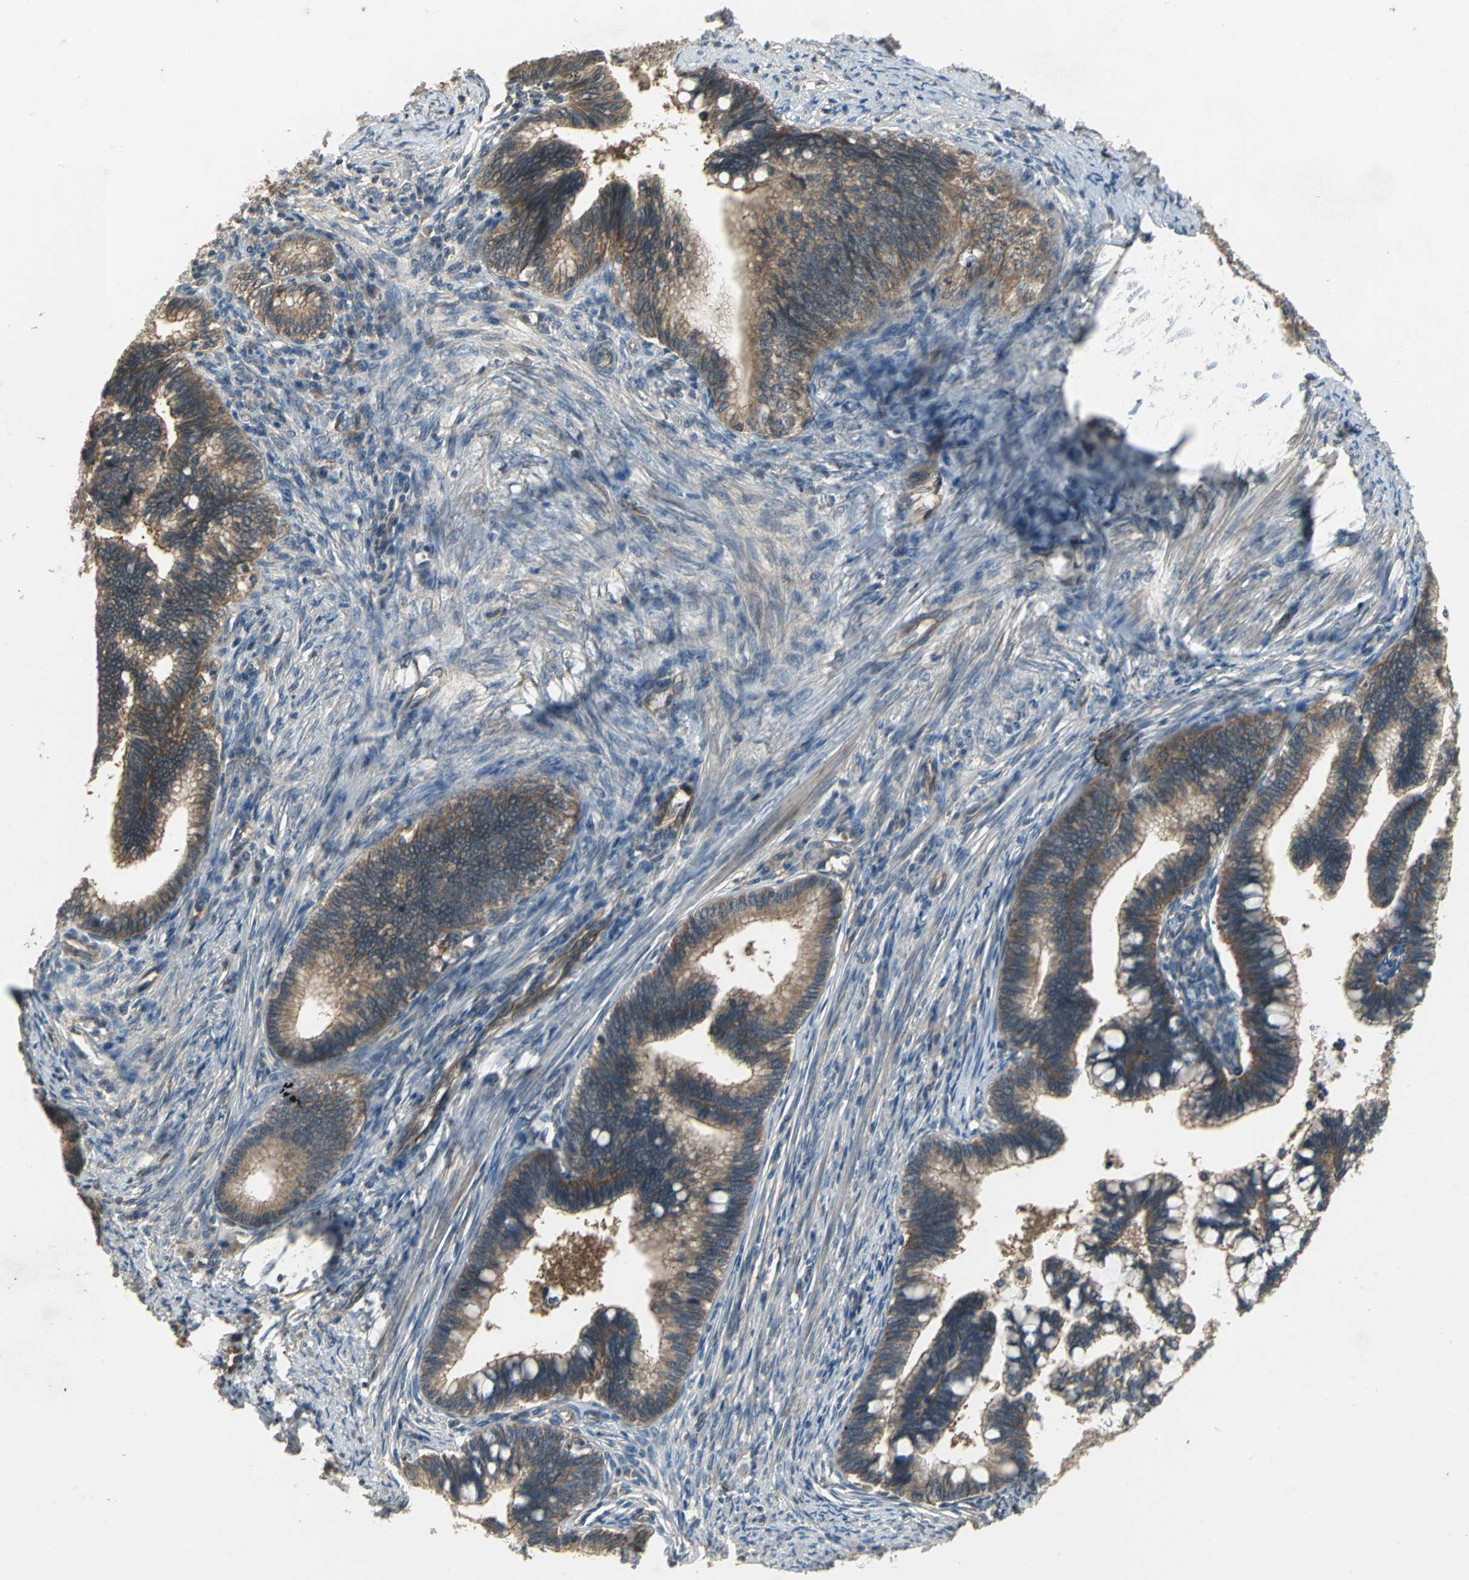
{"staining": {"intensity": "moderate", "quantity": ">75%", "location": "cytoplasmic/membranous"}, "tissue": "cervical cancer", "cell_type": "Tumor cells", "image_type": "cancer", "snomed": [{"axis": "morphology", "description": "Adenocarcinoma, NOS"}, {"axis": "topography", "description": "Cervix"}], "caption": "Cervical adenocarcinoma tissue demonstrates moderate cytoplasmic/membranous staining in approximately >75% of tumor cells, visualized by immunohistochemistry. (brown staining indicates protein expression, while blue staining denotes nuclei).", "gene": "MET", "patient": {"sex": "female", "age": 36}}